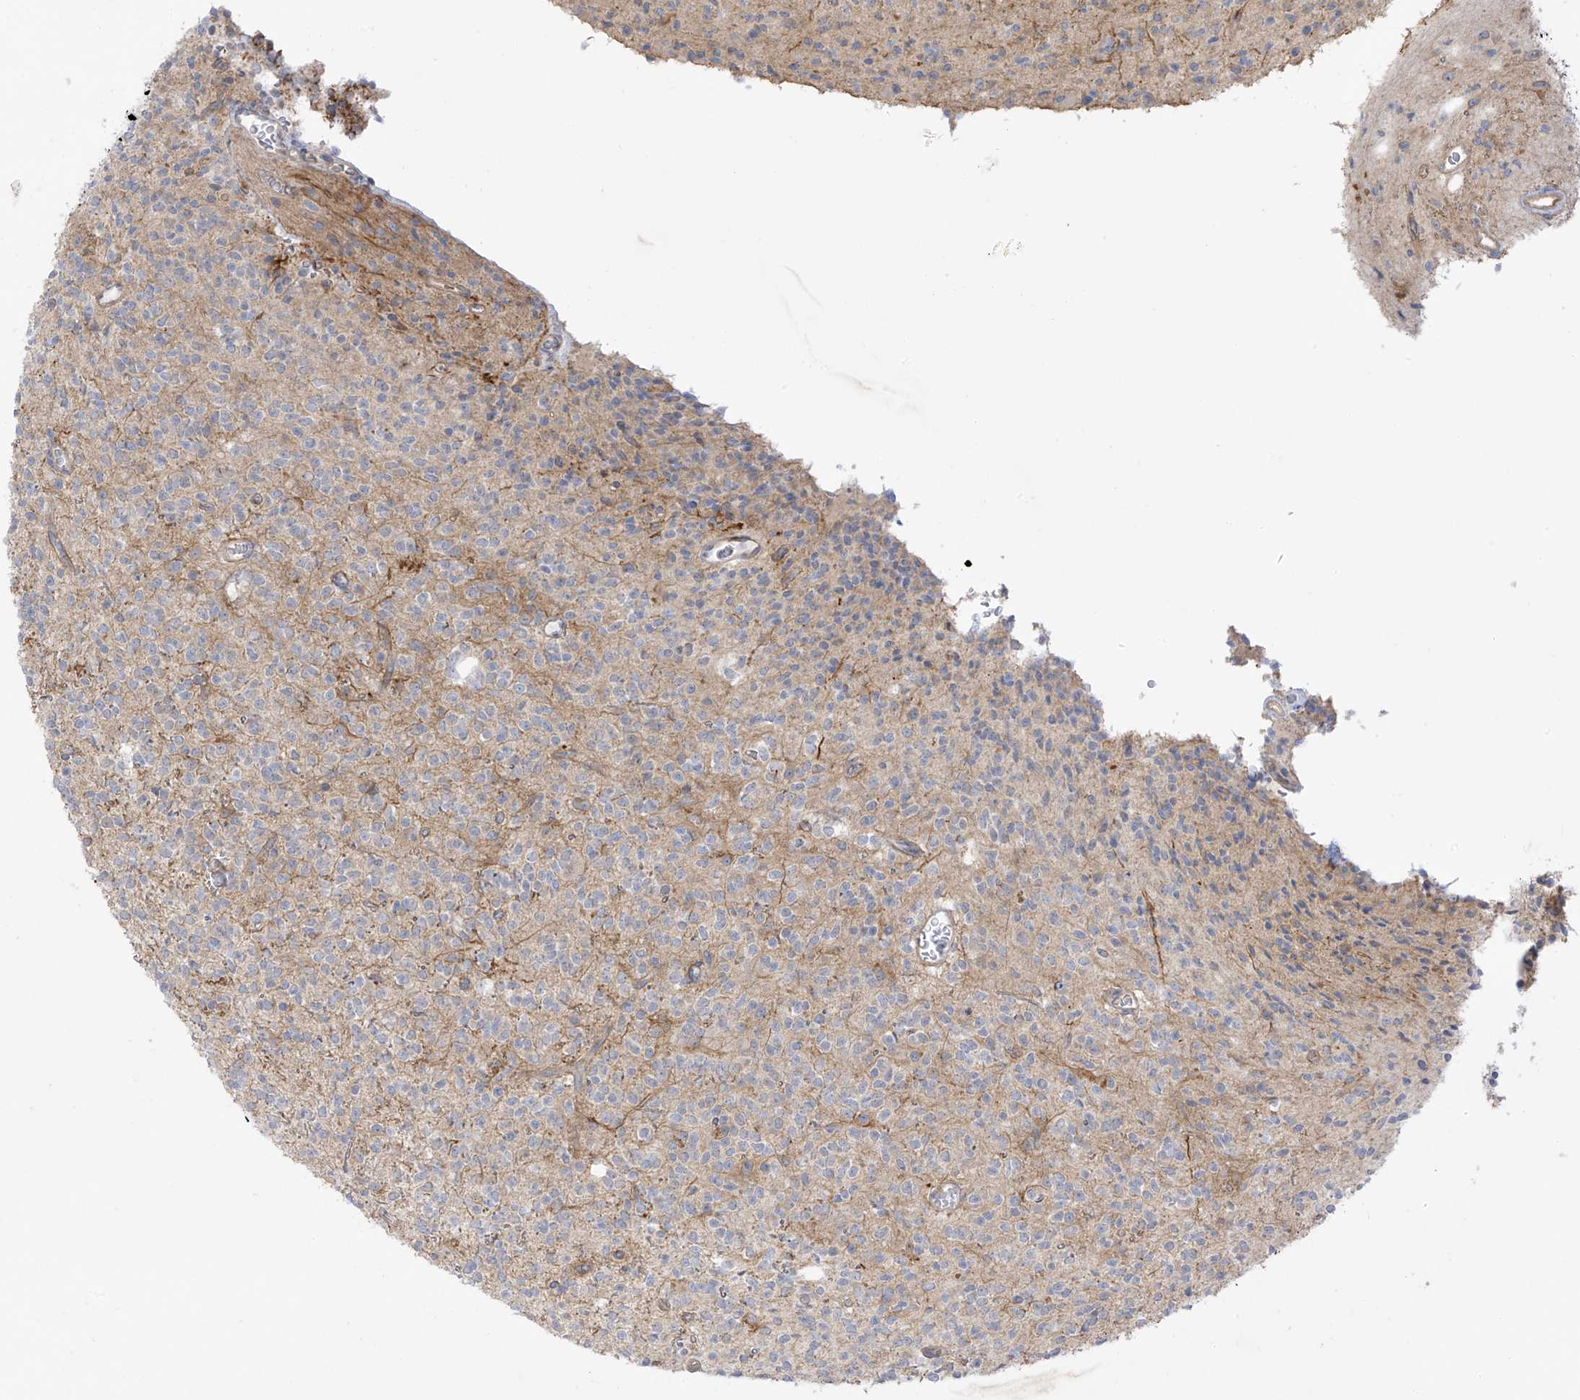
{"staining": {"intensity": "moderate", "quantity": "<25%", "location": "cytoplasmic/membranous"}, "tissue": "glioma", "cell_type": "Tumor cells", "image_type": "cancer", "snomed": [{"axis": "morphology", "description": "Glioma, malignant, High grade"}, {"axis": "topography", "description": "Brain"}], "caption": "IHC histopathology image of neoplastic tissue: human malignant high-grade glioma stained using immunohistochemistry reveals low levels of moderate protein expression localized specifically in the cytoplasmic/membranous of tumor cells, appearing as a cytoplasmic/membranous brown color.", "gene": "EIPR1", "patient": {"sex": "male", "age": 34}}